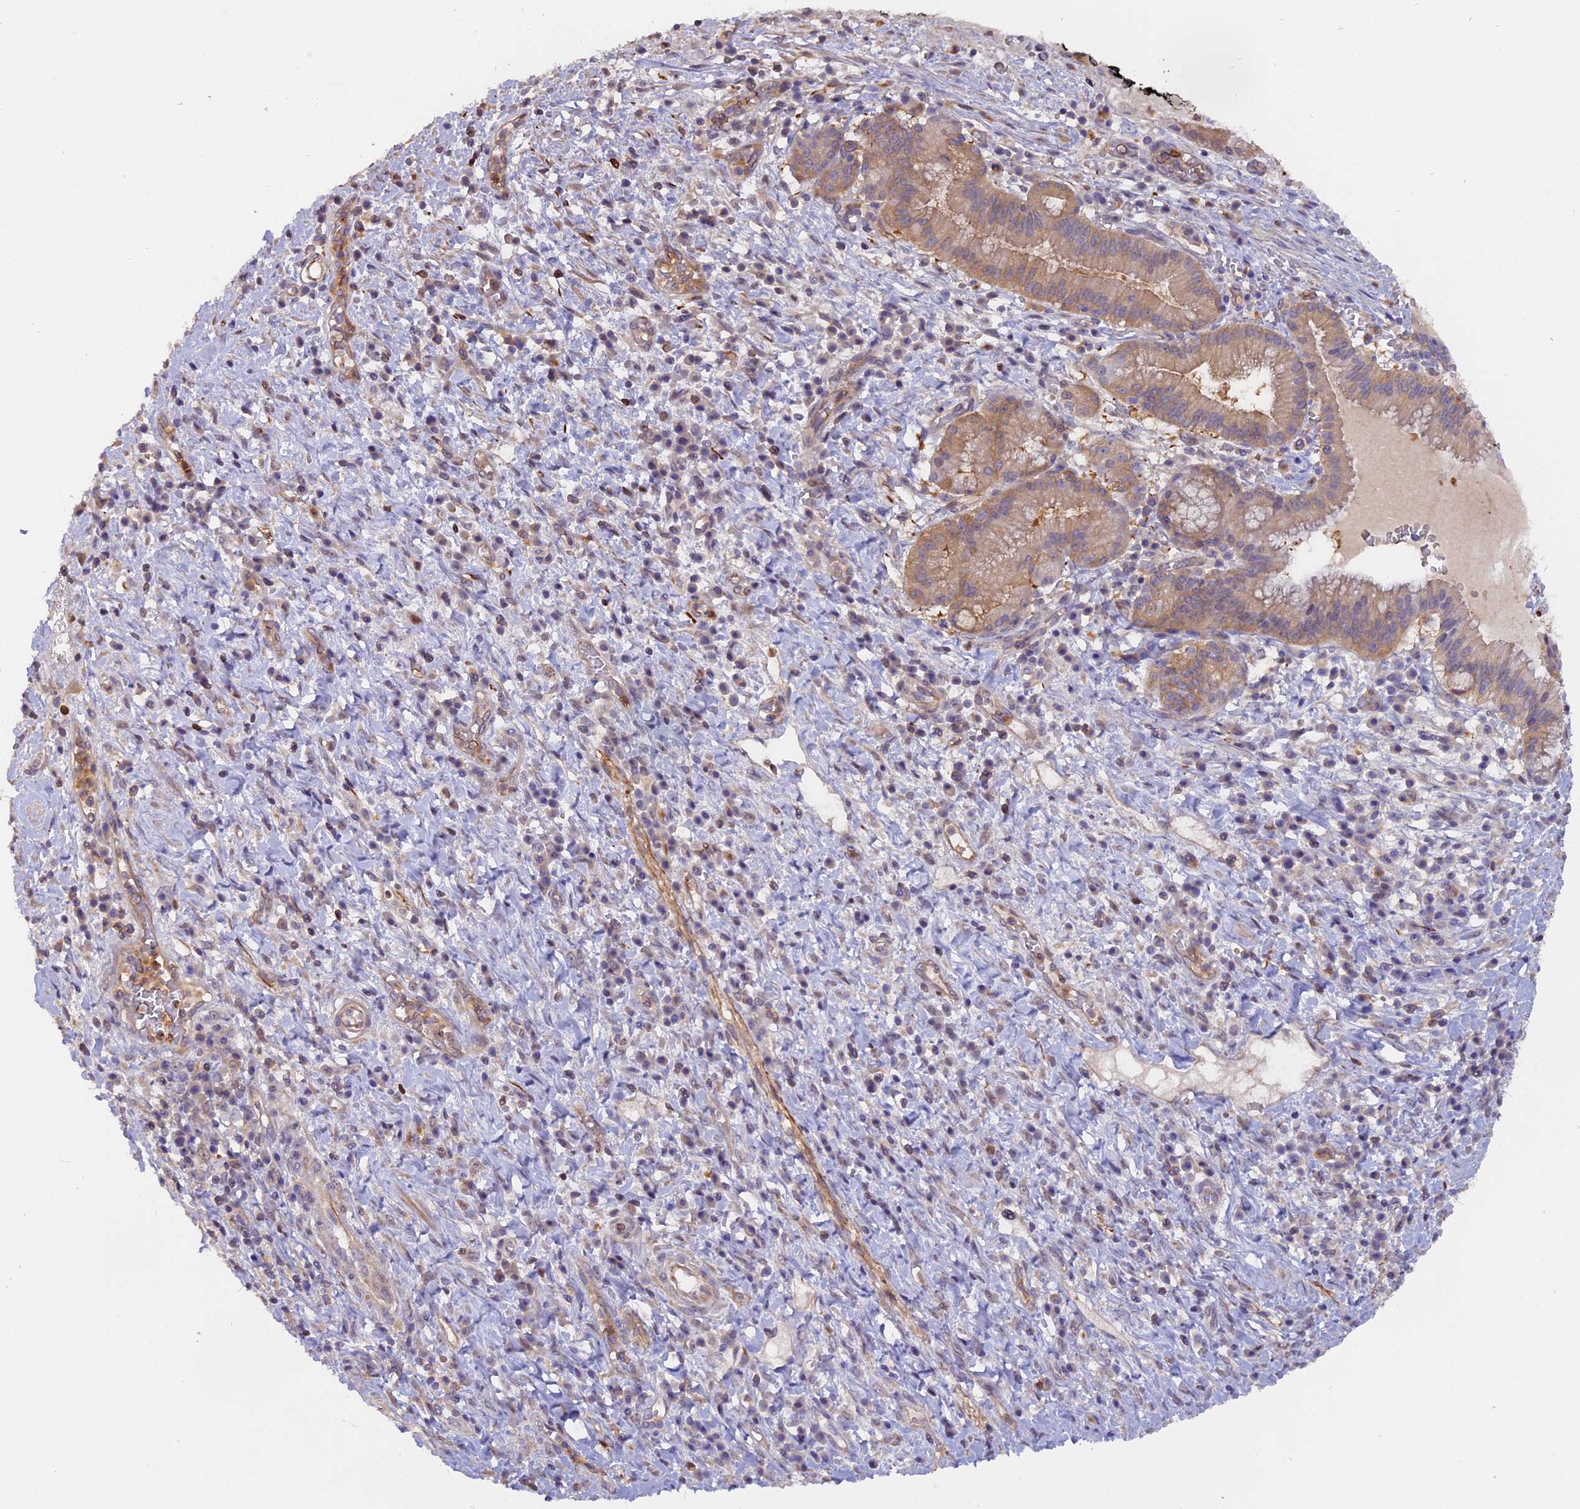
{"staining": {"intensity": "weak", "quantity": "25%-75%", "location": "cytoplasmic/membranous"}, "tissue": "pancreatic cancer", "cell_type": "Tumor cells", "image_type": "cancer", "snomed": [{"axis": "morphology", "description": "Adenocarcinoma, NOS"}, {"axis": "topography", "description": "Pancreas"}], "caption": "The photomicrograph shows immunohistochemical staining of pancreatic adenocarcinoma. There is weak cytoplasmic/membranous positivity is seen in approximately 25%-75% of tumor cells.", "gene": "FAM118B", "patient": {"sex": "male", "age": 72}}